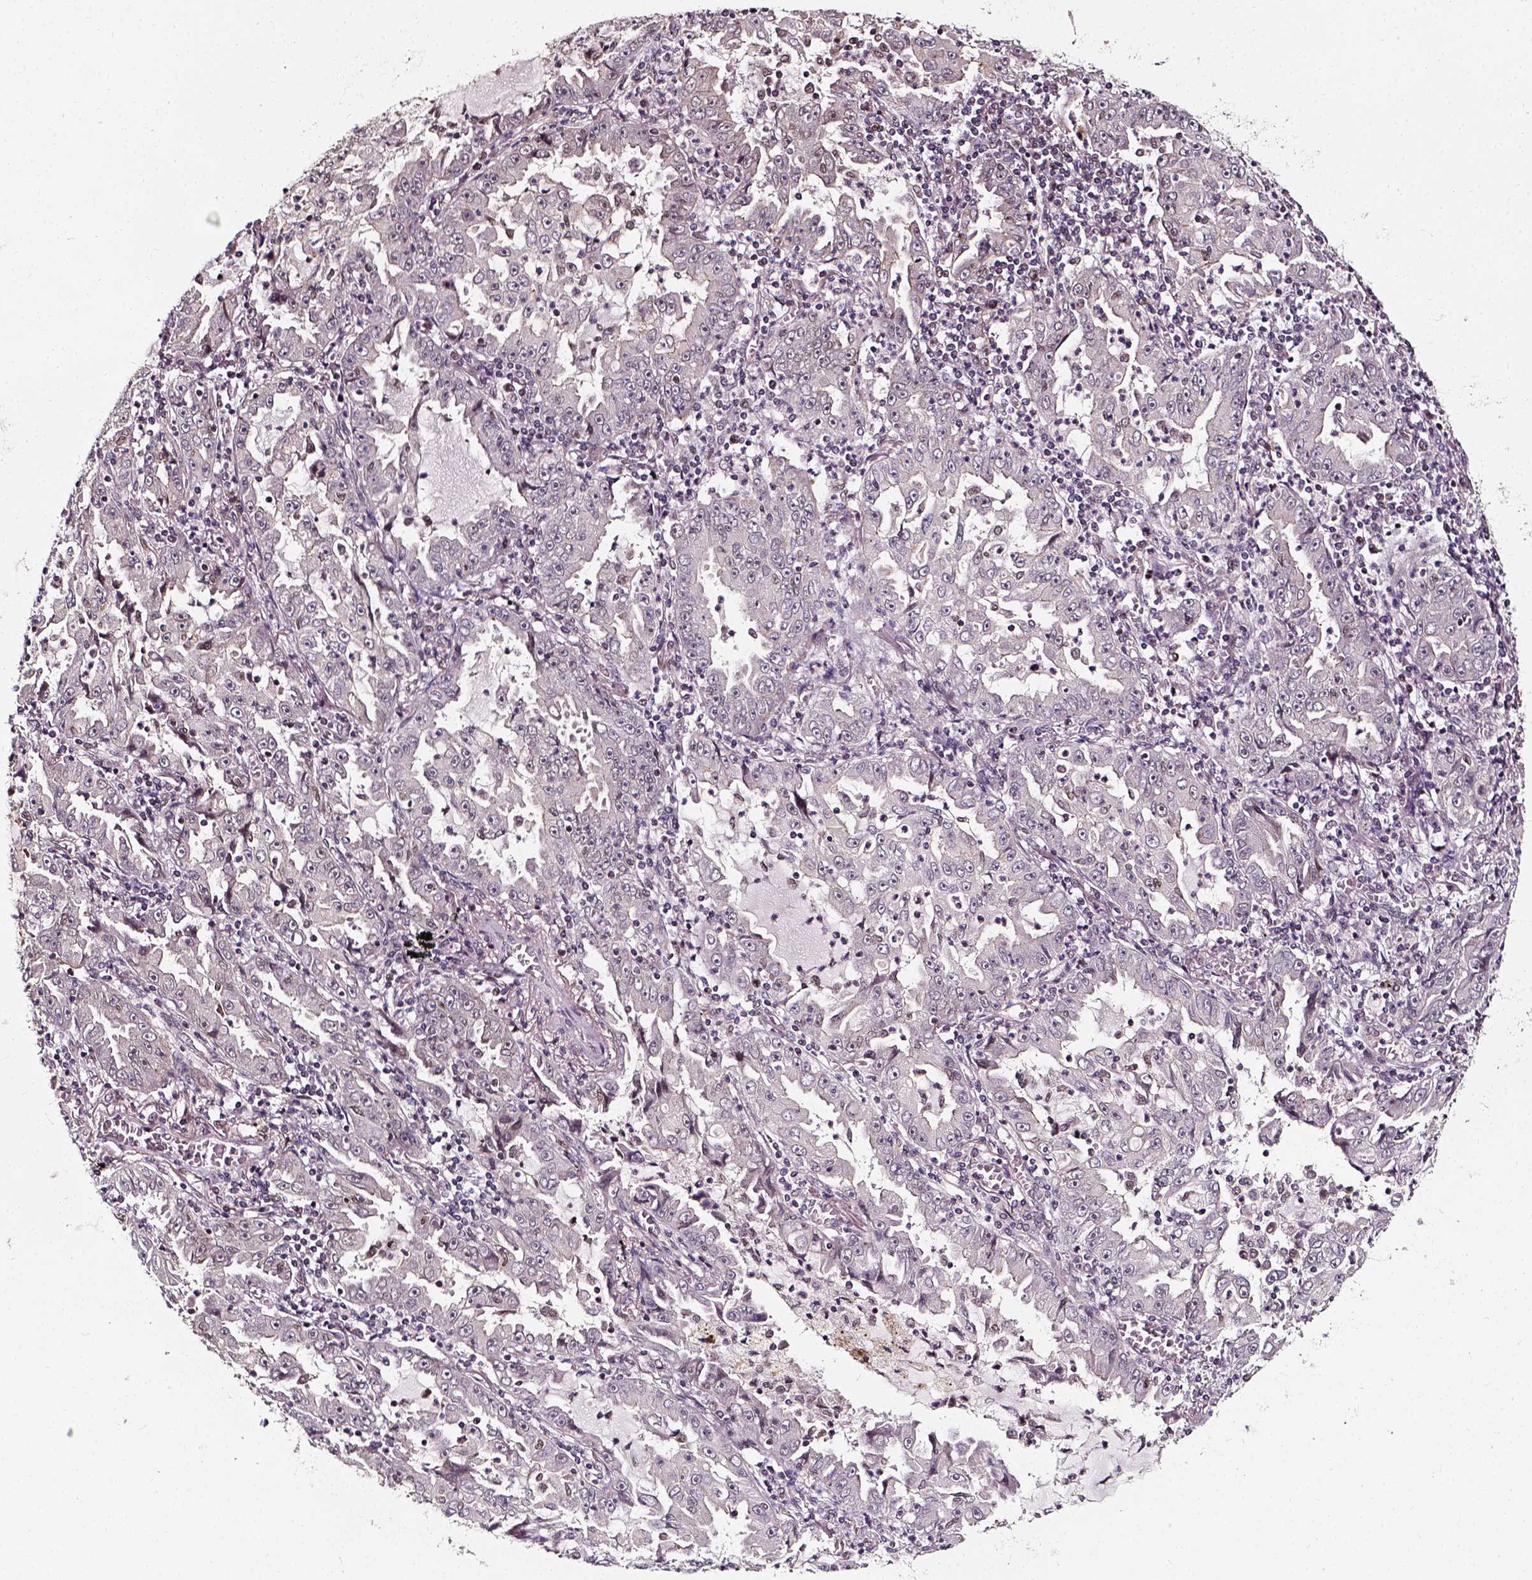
{"staining": {"intensity": "weak", "quantity": "<25%", "location": "nuclear"}, "tissue": "lung cancer", "cell_type": "Tumor cells", "image_type": "cancer", "snomed": [{"axis": "morphology", "description": "Adenocarcinoma, NOS"}, {"axis": "topography", "description": "Lung"}], "caption": "A high-resolution photomicrograph shows immunohistochemistry staining of adenocarcinoma (lung), which exhibits no significant staining in tumor cells. Brightfield microscopy of IHC stained with DAB (brown) and hematoxylin (blue), captured at high magnification.", "gene": "NACC1", "patient": {"sex": "female", "age": 52}}